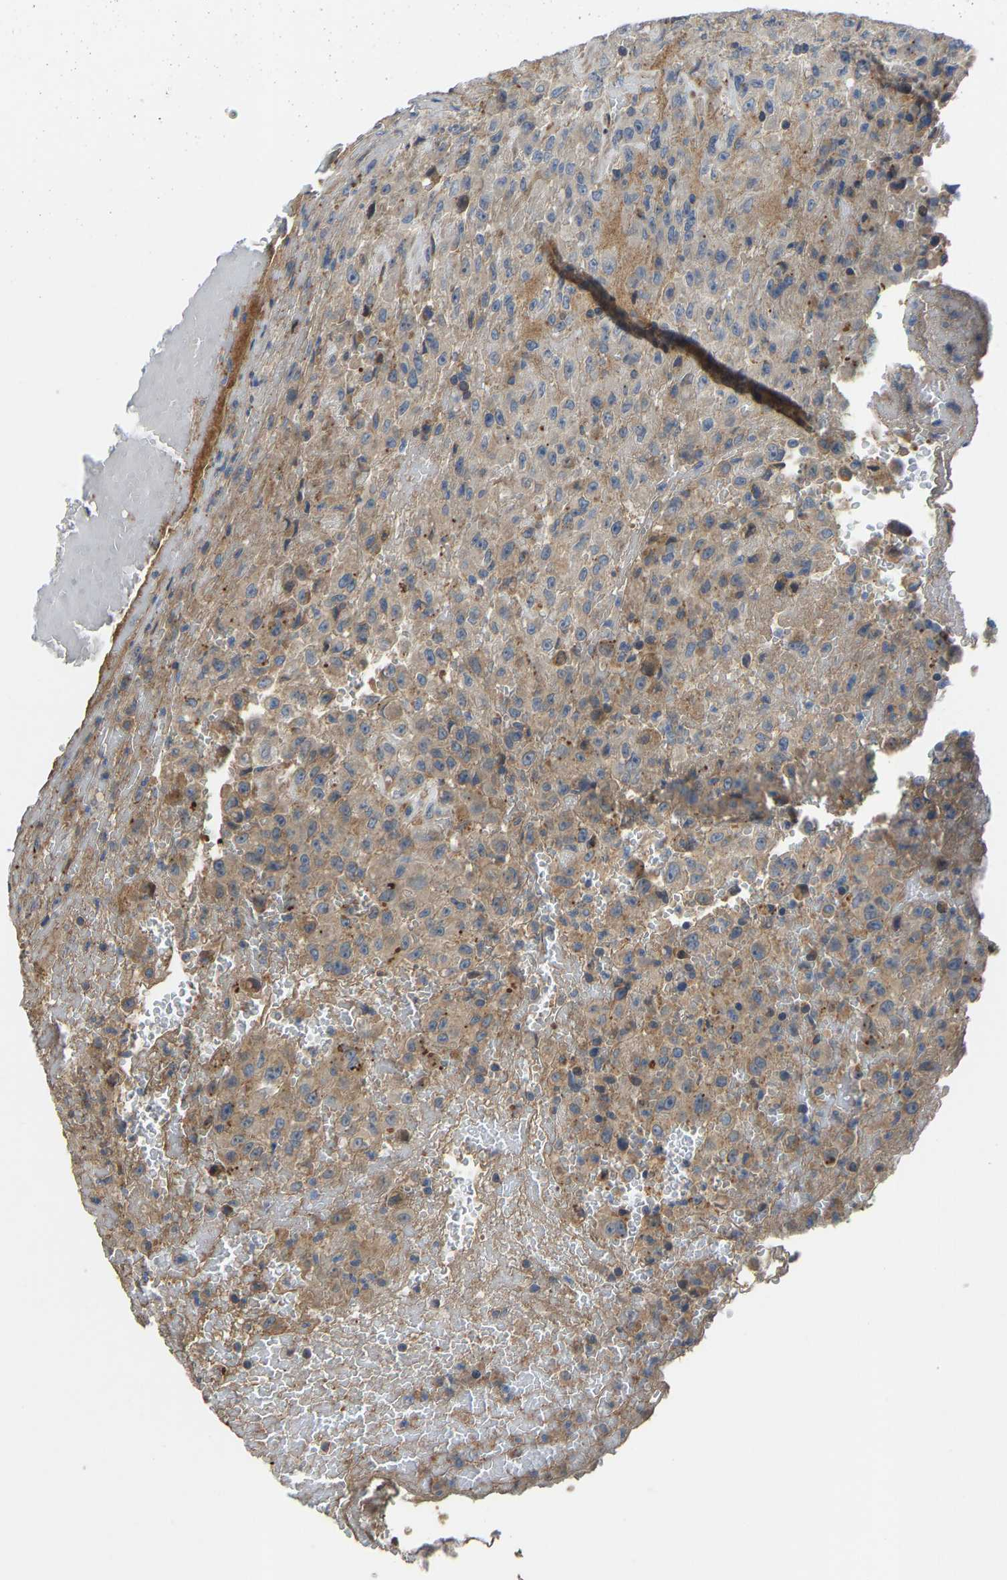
{"staining": {"intensity": "moderate", "quantity": "<25%", "location": "cytoplasmic/membranous"}, "tissue": "urothelial cancer", "cell_type": "Tumor cells", "image_type": "cancer", "snomed": [{"axis": "morphology", "description": "Urothelial carcinoma, High grade"}, {"axis": "topography", "description": "Urinary bladder"}], "caption": "Tumor cells reveal moderate cytoplasmic/membranous expression in about <25% of cells in urothelial cancer.", "gene": "VCPKMT", "patient": {"sex": "male", "age": 46}}